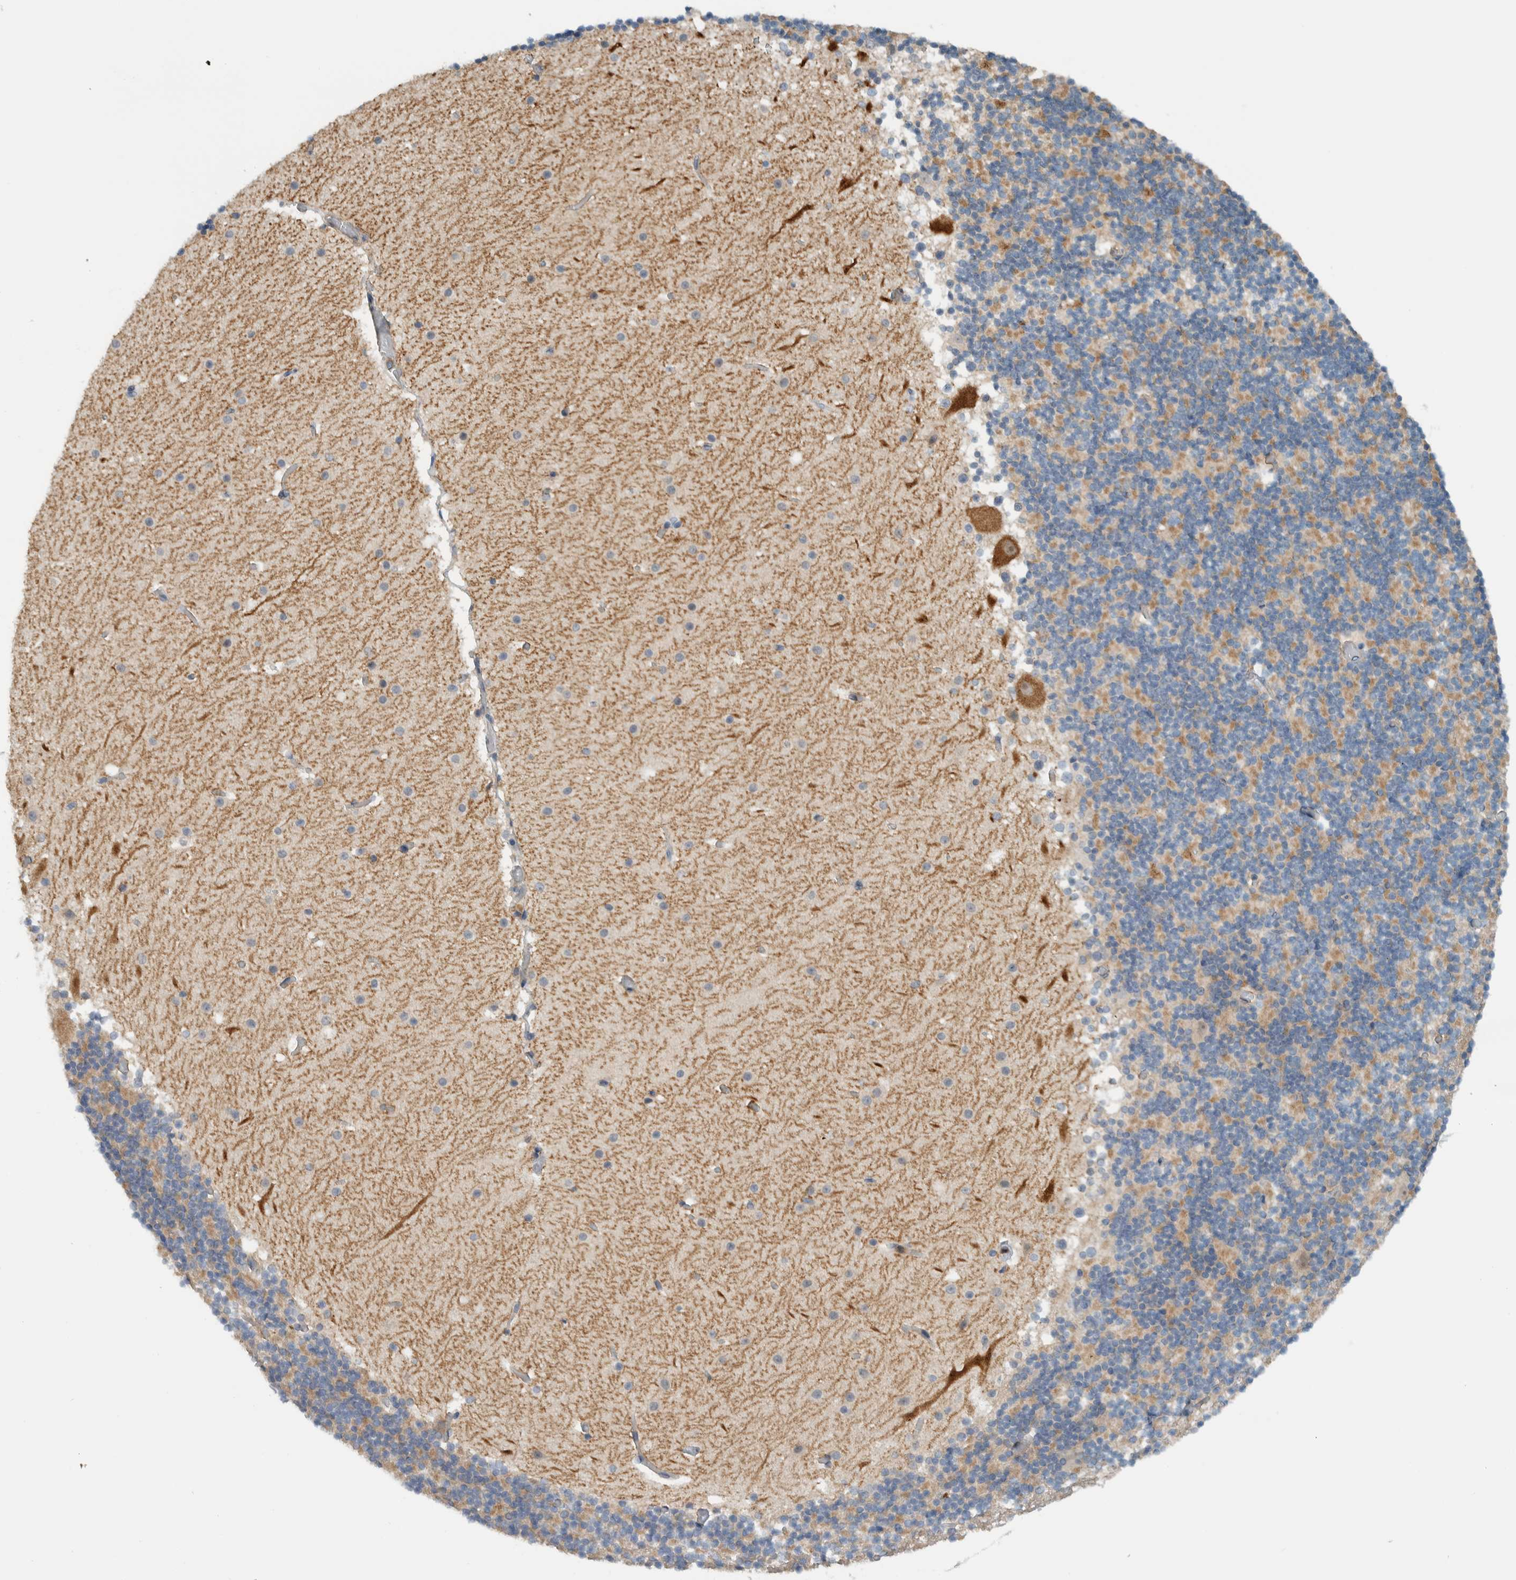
{"staining": {"intensity": "weak", "quantity": "25%-75%", "location": "cytoplasmic/membranous"}, "tissue": "cerebellum", "cell_type": "Cells in granular layer", "image_type": "normal", "snomed": [{"axis": "morphology", "description": "Normal tissue, NOS"}, {"axis": "topography", "description": "Cerebellum"}], "caption": "The micrograph exhibits staining of unremarkable cerebellum, revealing weak cytoplasmic/membranous protein staining (brown color) within cells in granular layer.", "gene": "MPRIP", "patient": {"sex": "male", "age": 57}}